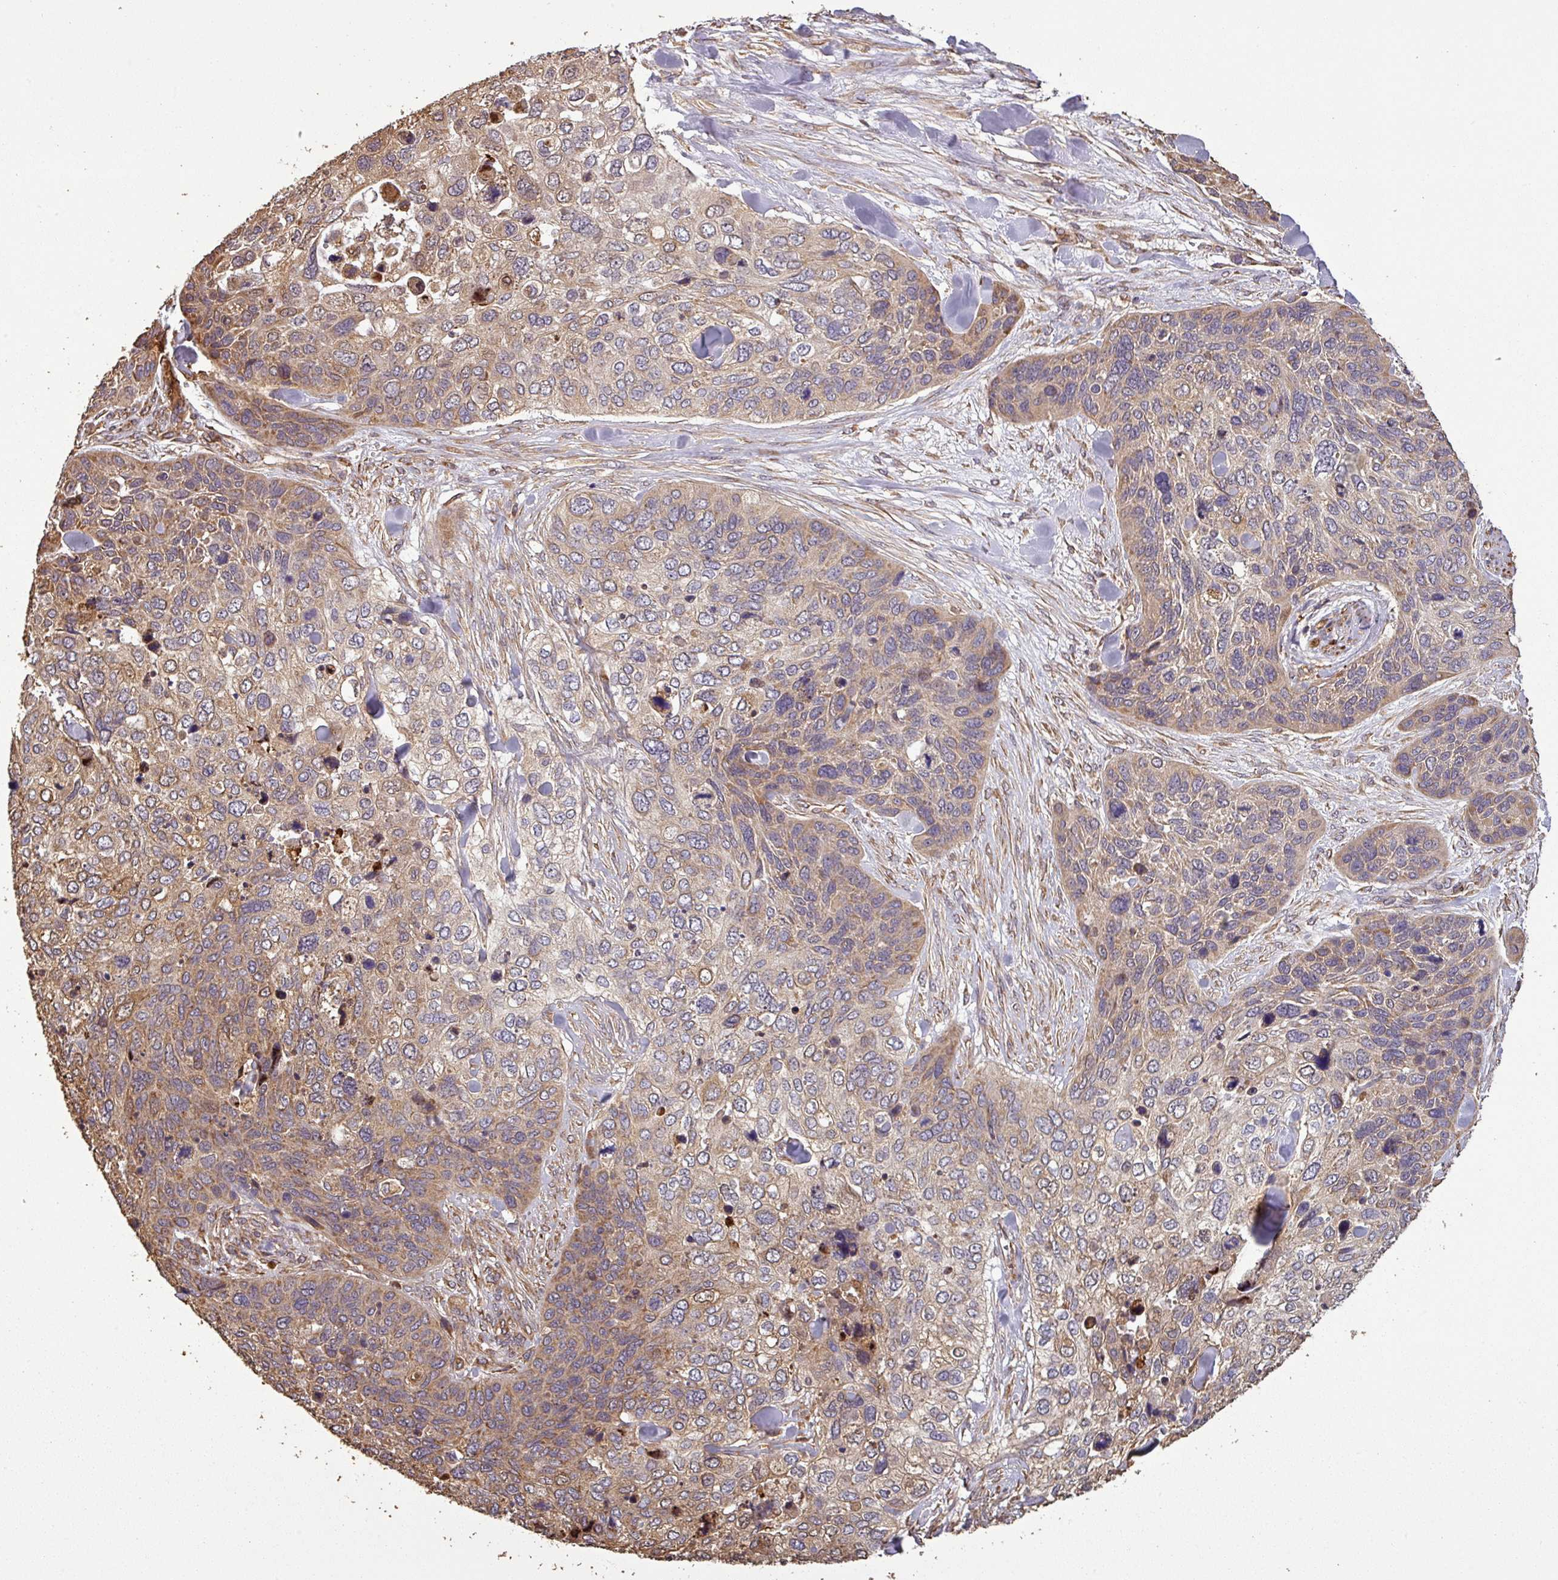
{"staining": {"intensity": "moderate", "quantity": "25%-75%", "location": "cytoplasmic/membranous"}, "tissue": "skin cancer", "cell_type": "Tumor cells", "image_type": "cancer", "snomed": [{"axis": "morphology", "description": "Basal cell carcinoma"}, {"axis": "topography", "description": "Skin"}], "caption": "A brown stain highlights moderate cytoplasmic/membranous staining of a protein in skin basal cell carcinoma tumor cells.", "gene": "PLEKHM1", "patient": {"sex": "female", "age": 74}}